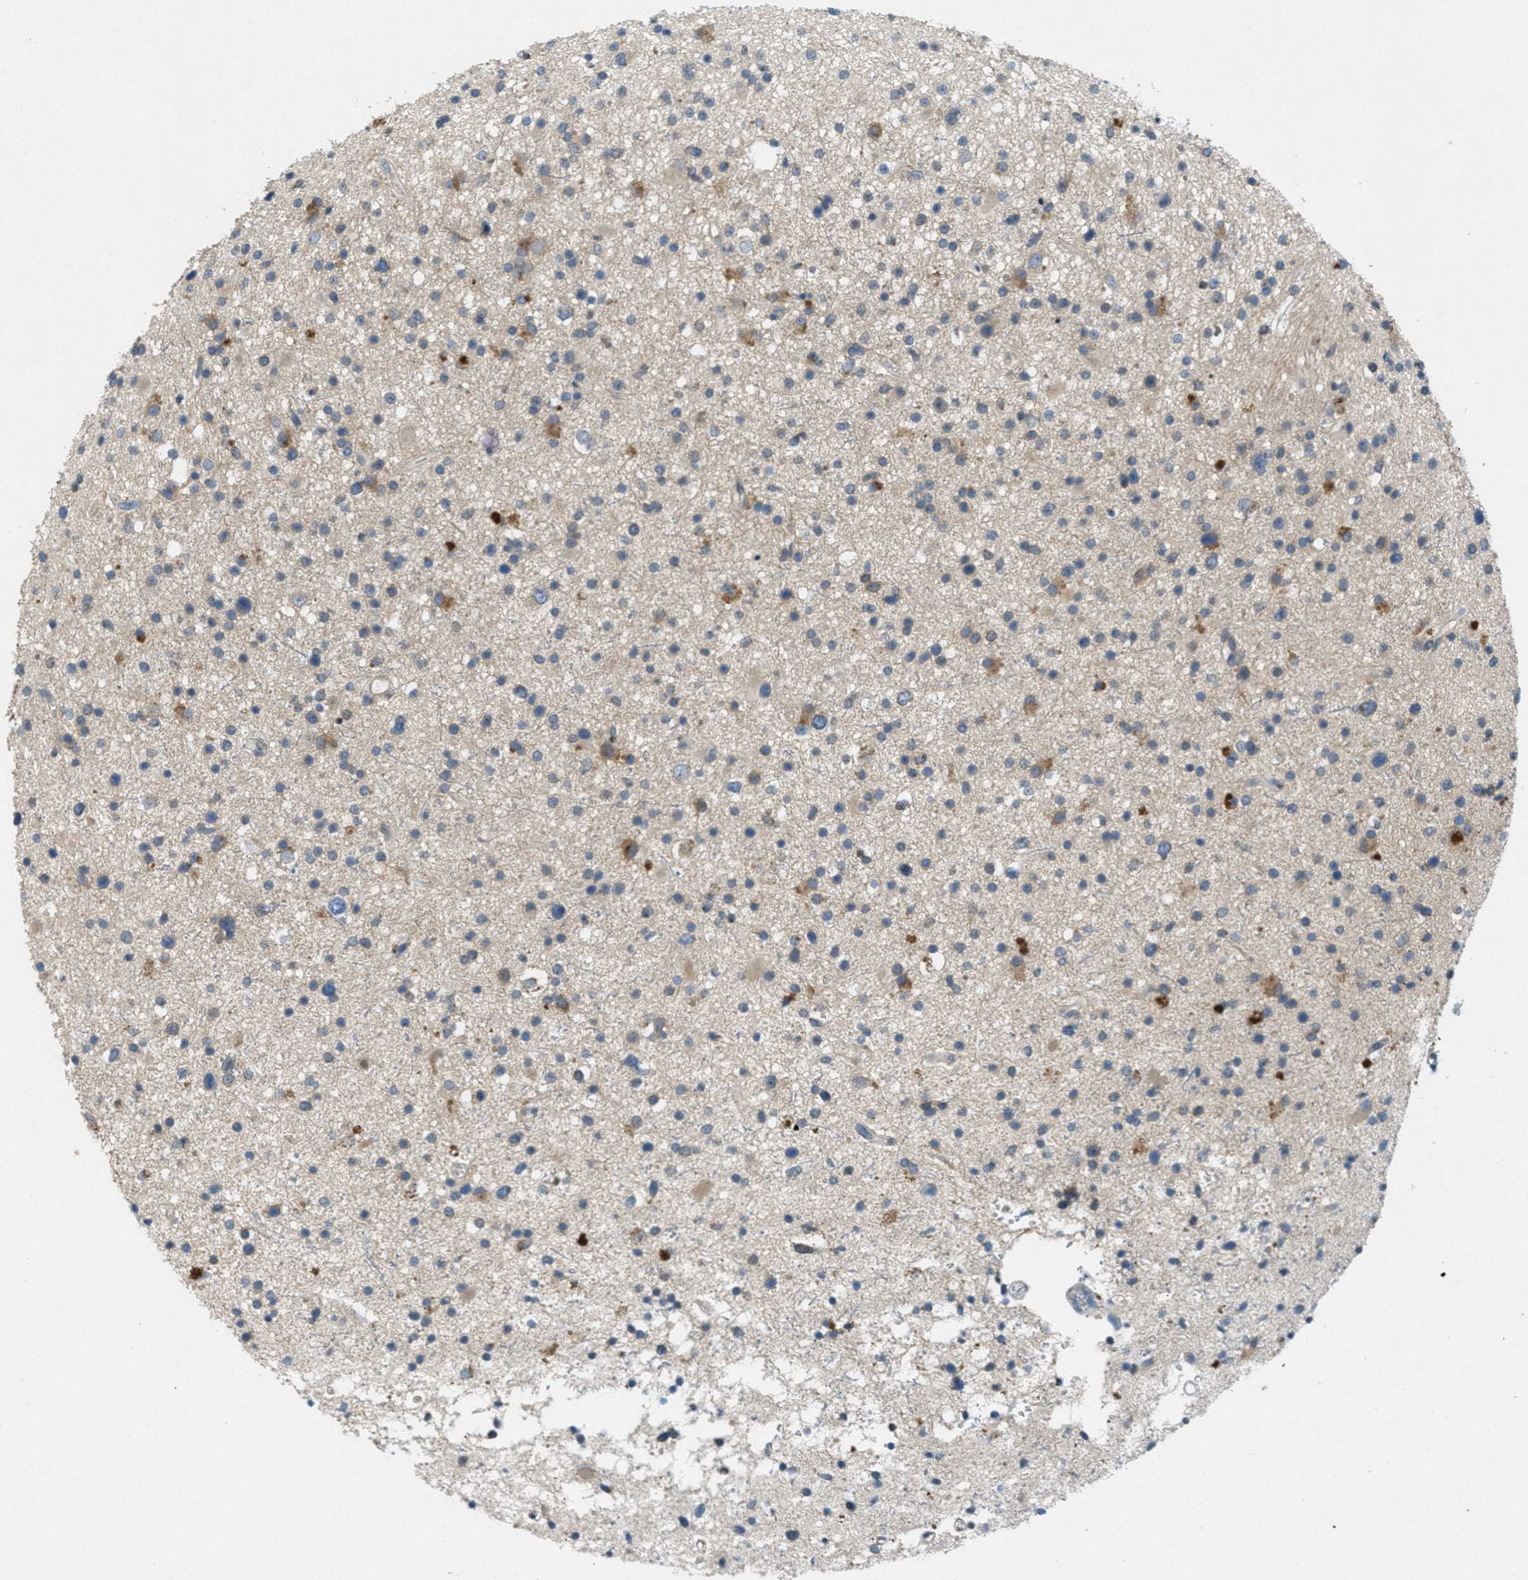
{"staining": {"intensity": "moderate", "quantity": "<25%", "location": "cytoplasmic/membranous"}, "tissue": "glioma", "cell_type": "Tumor cells", "image_type": "cancer", "snomed": [{"axis": "morphology", "description": "Glioma, malignant, High grade"}, {"axis": "topography", "description": "Brain"}], "caption": "A brown stain labels moderate cytoplasmic/membranous expression of a protein in malignant high-grade glioma tumor cells. The staining was performed using DAB (3,3'-diaminobenzidine), with brown indicating positive protein expression. Nuclei are stained blue with hematoxylin.", "gene": "SIGMAR1", "patient": {"sex": "male", "age": 33}}